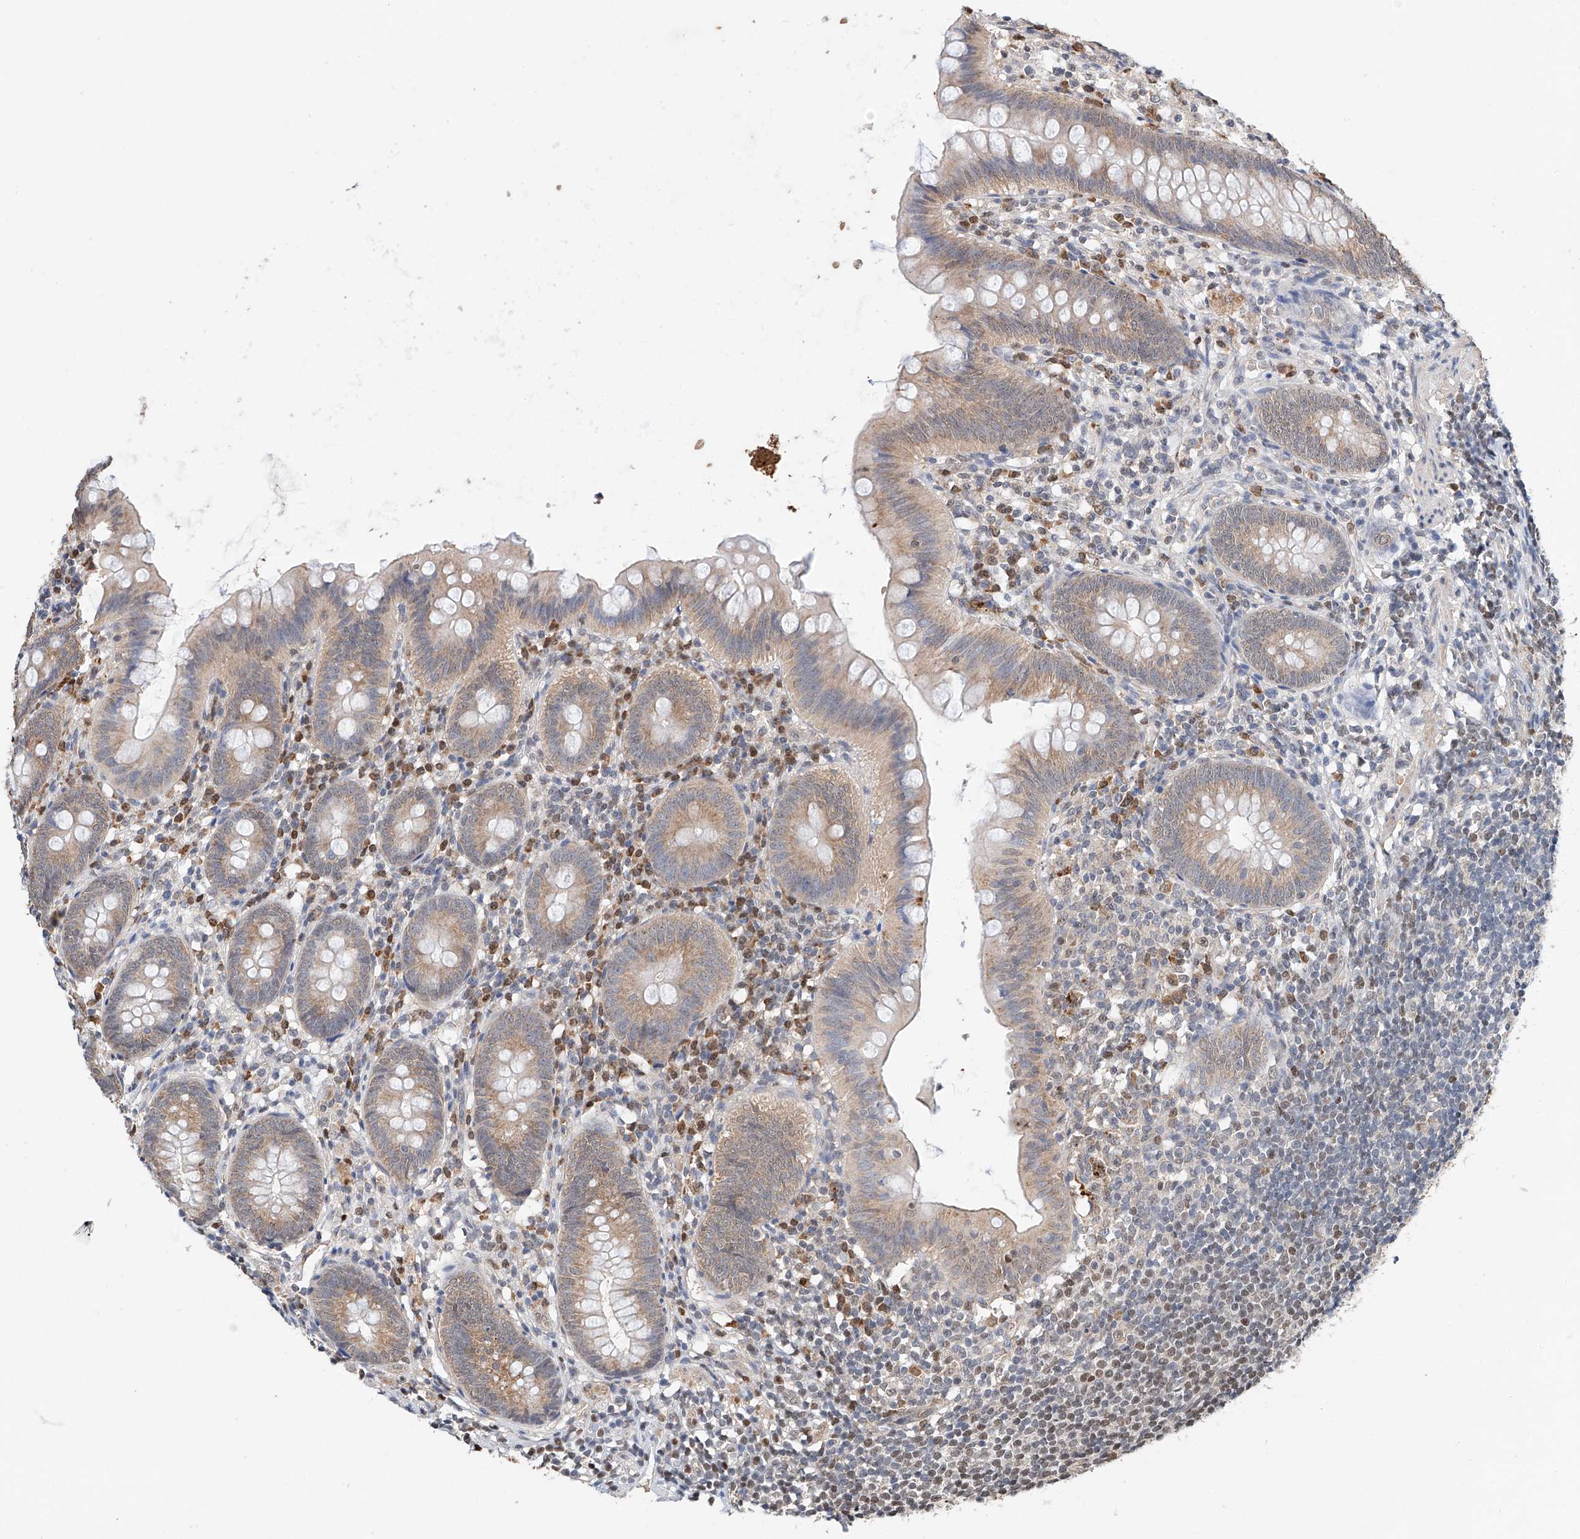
{"staining": {"intensity": "weak", "quantity": "25%-75%", "location": "cytoplasmic/membranous"}, "tissue": "appendix", "cell_type": "Glandular cells", "image_type": "normal", "snomed": [{"axis": "morphology", "description": "Normal tissue, NOS"}, {"axis": "topography", "description": "Appendix"}], "caption": "High-magnification brightfield microscopy of benign appendix stained with DAB (brown) and counterstained with hematoxylin (blue). glandular cells exhibit weak cytoplasmic/membranous positivity is present in approximately25%-75% of cells.", "gene": "CTDP1", "patient": {"sex": "female", "age": 62}}